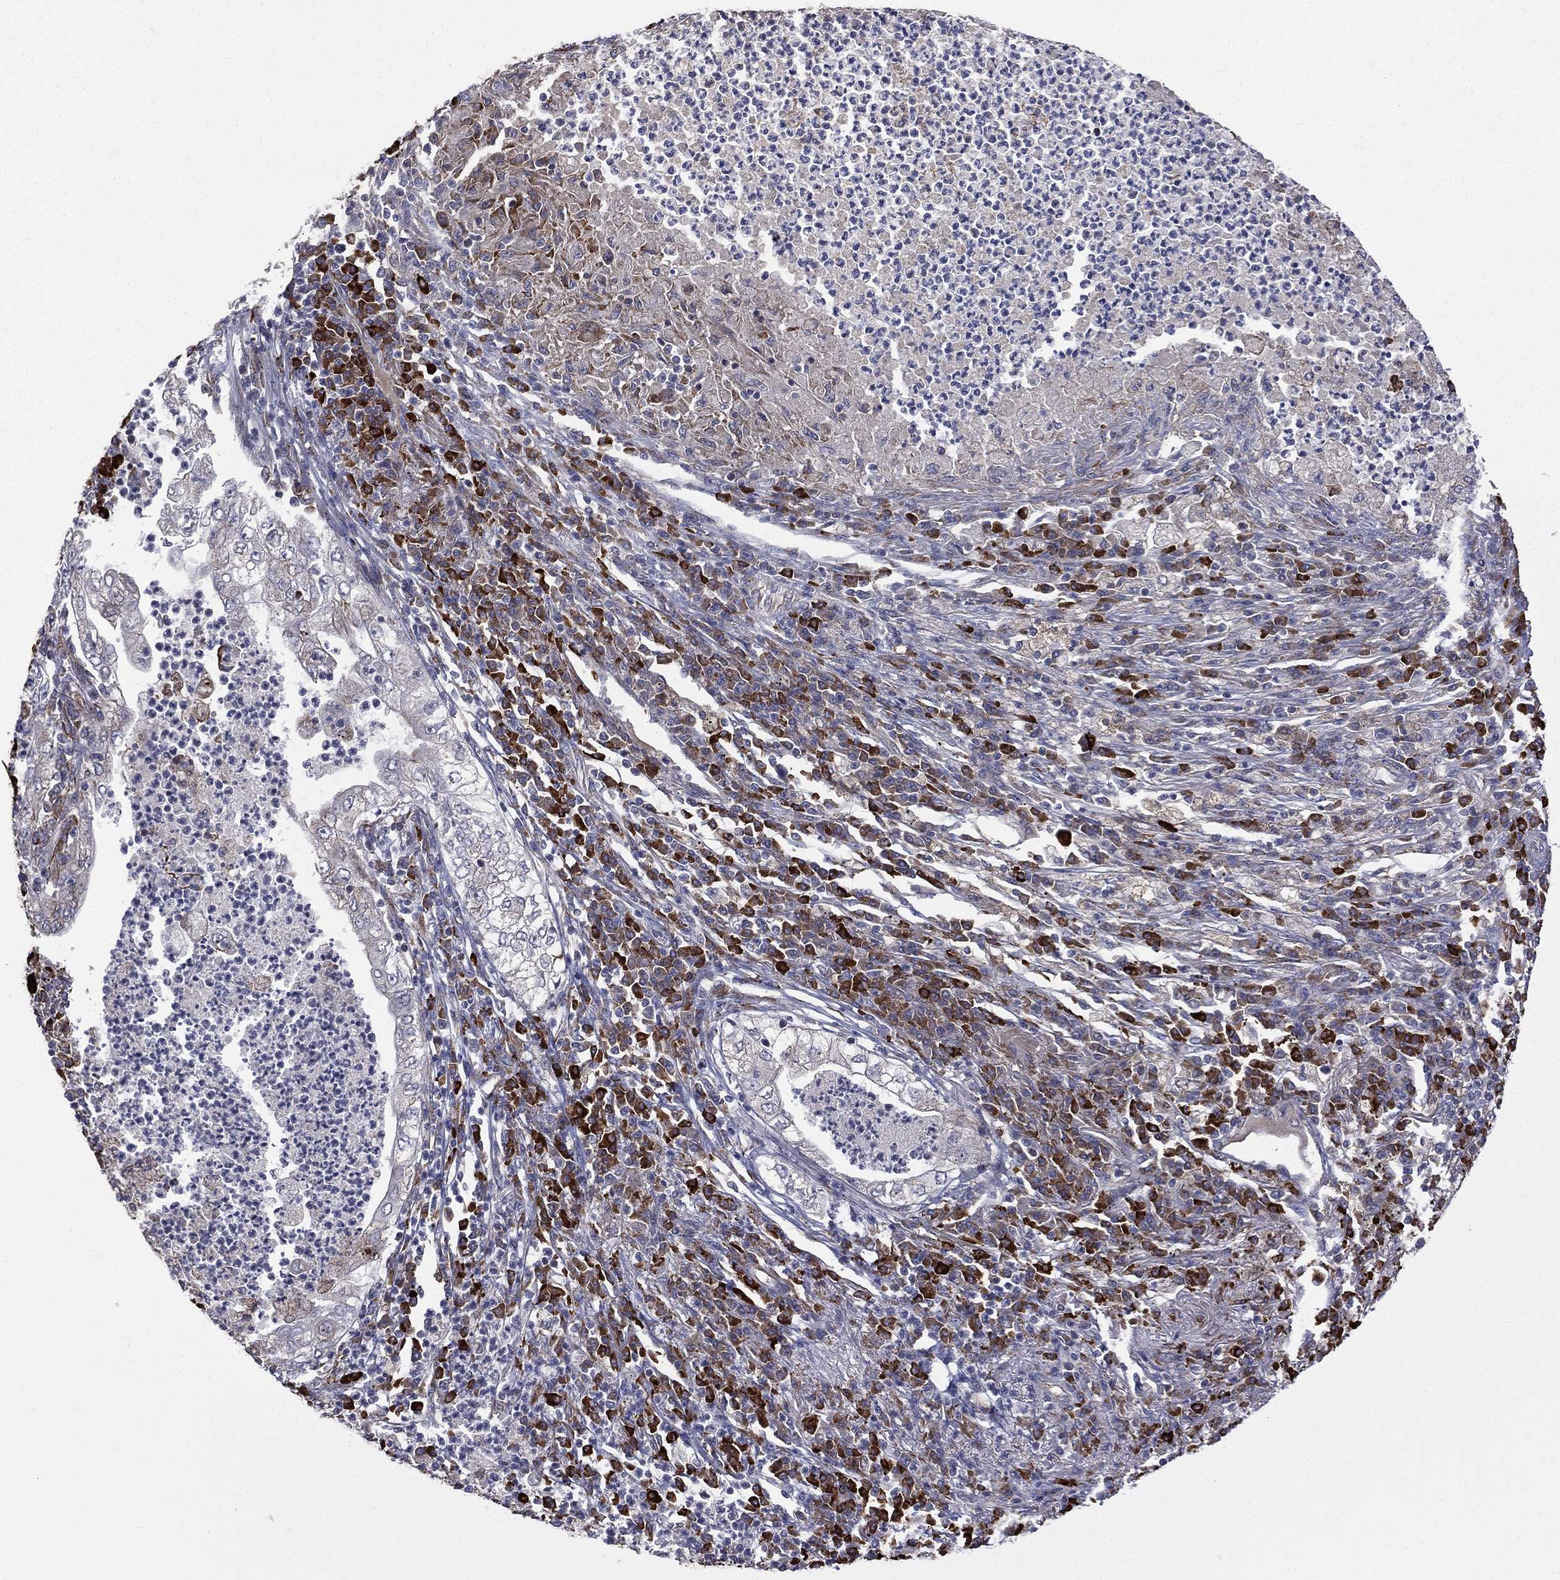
{"staining": {"intensity": "negative", "quantity": "none", "location": "none"}, "tissue": "lung cancer", "cell_type": "Tumor cells", "image_type": "cancer", "snomed": [{"axis": "morphology", "description": "Adenocarcinoma, NOS"}, {"axis": "topography", "description": "Lung"}], "caption": "DAB (3,3'-diaminobenzidine) immunohistochemical staining of lung cancer reveals no significant staining in tumor cells.", "gene": "C20orf96", "patient": {"sex": "female", "age": 73}}